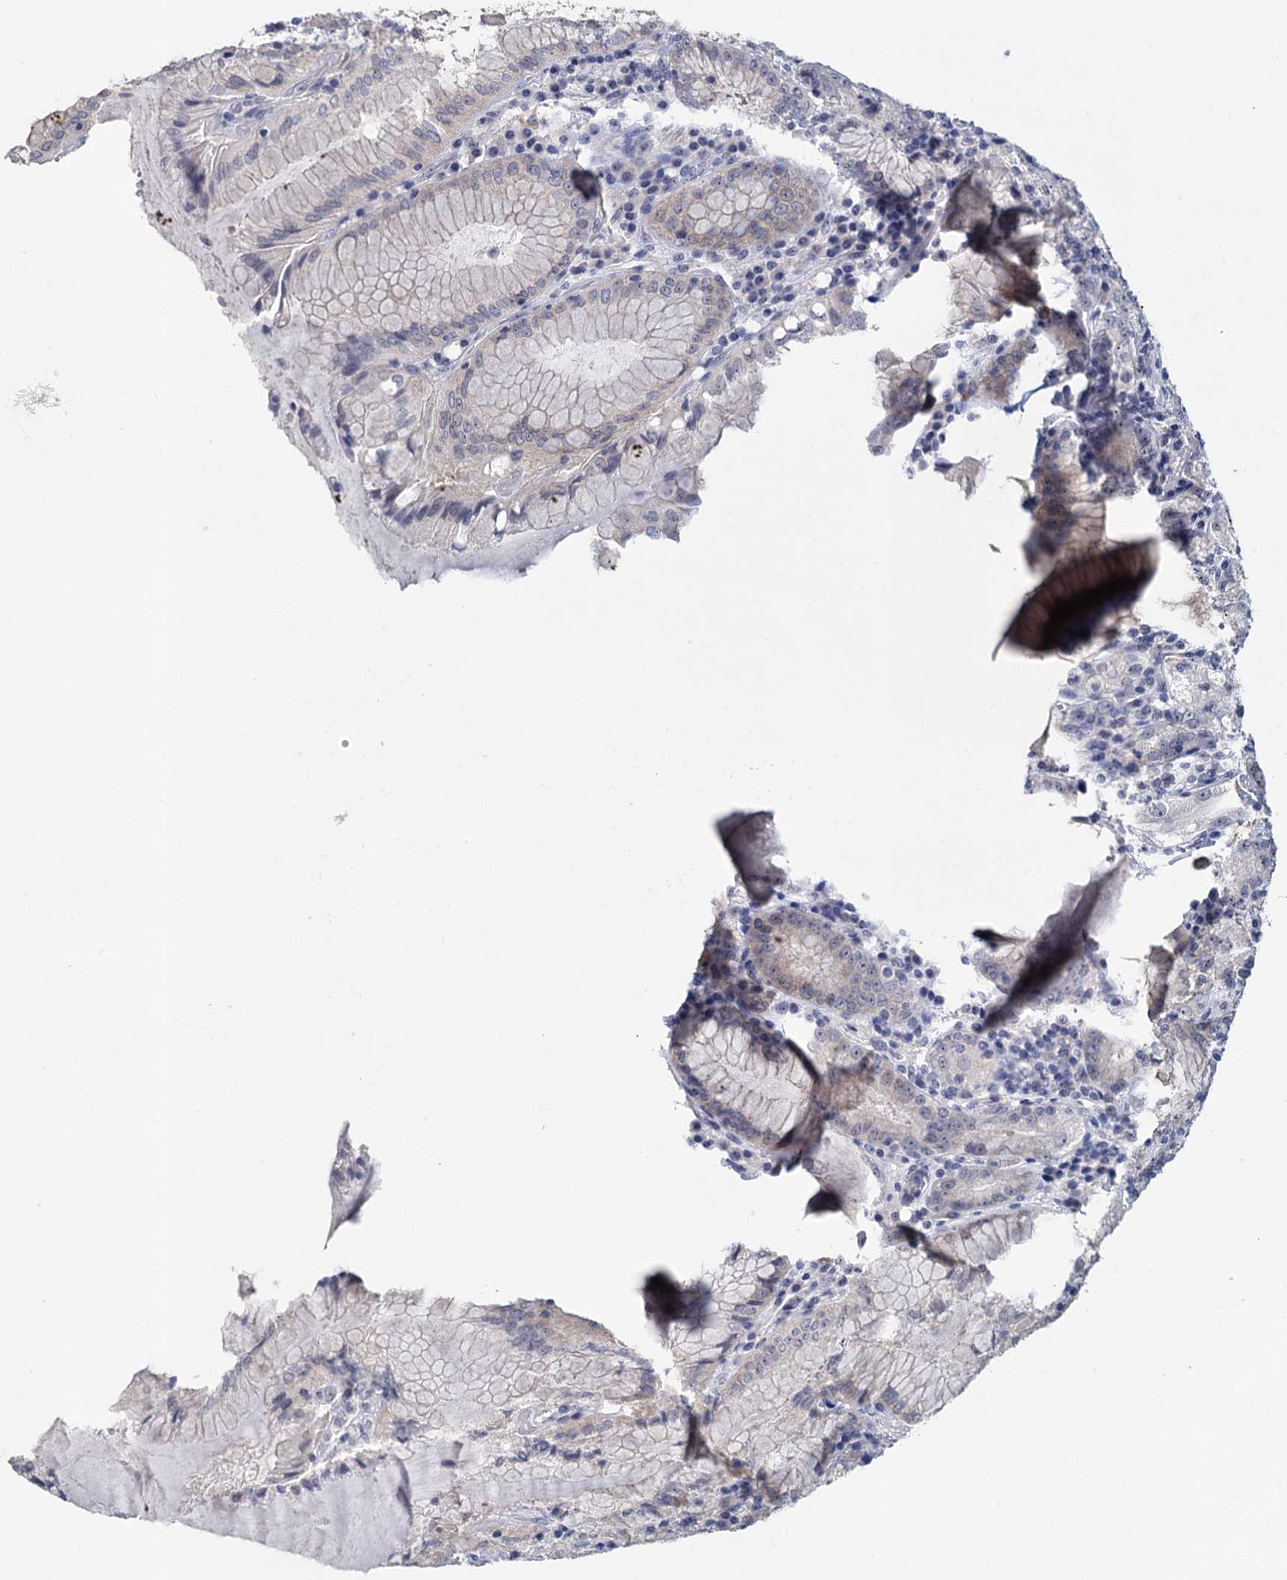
{"staining": {"intensity": "negative", "quantity": "none", "location": "none"}, "tissue": "stomach", "cell_type": "Glandular cells", "image_type": "normal", "snomed": [{"axis": "morphology", "description": "Normal tissue, NOS"}, {"axis": "topography", "description": "Stomach, upper"}, {"axis": "topography", "description": "Stomach, lower"}], "caption": "Immunohistochemistry (IHC) histopathology image of unremarkable stomach: human stomach stained with DAB demonstrates no significant protein positivity in glandular cells.", "gene": "SFN", "patient": {"sex": "female", "age": 76}}